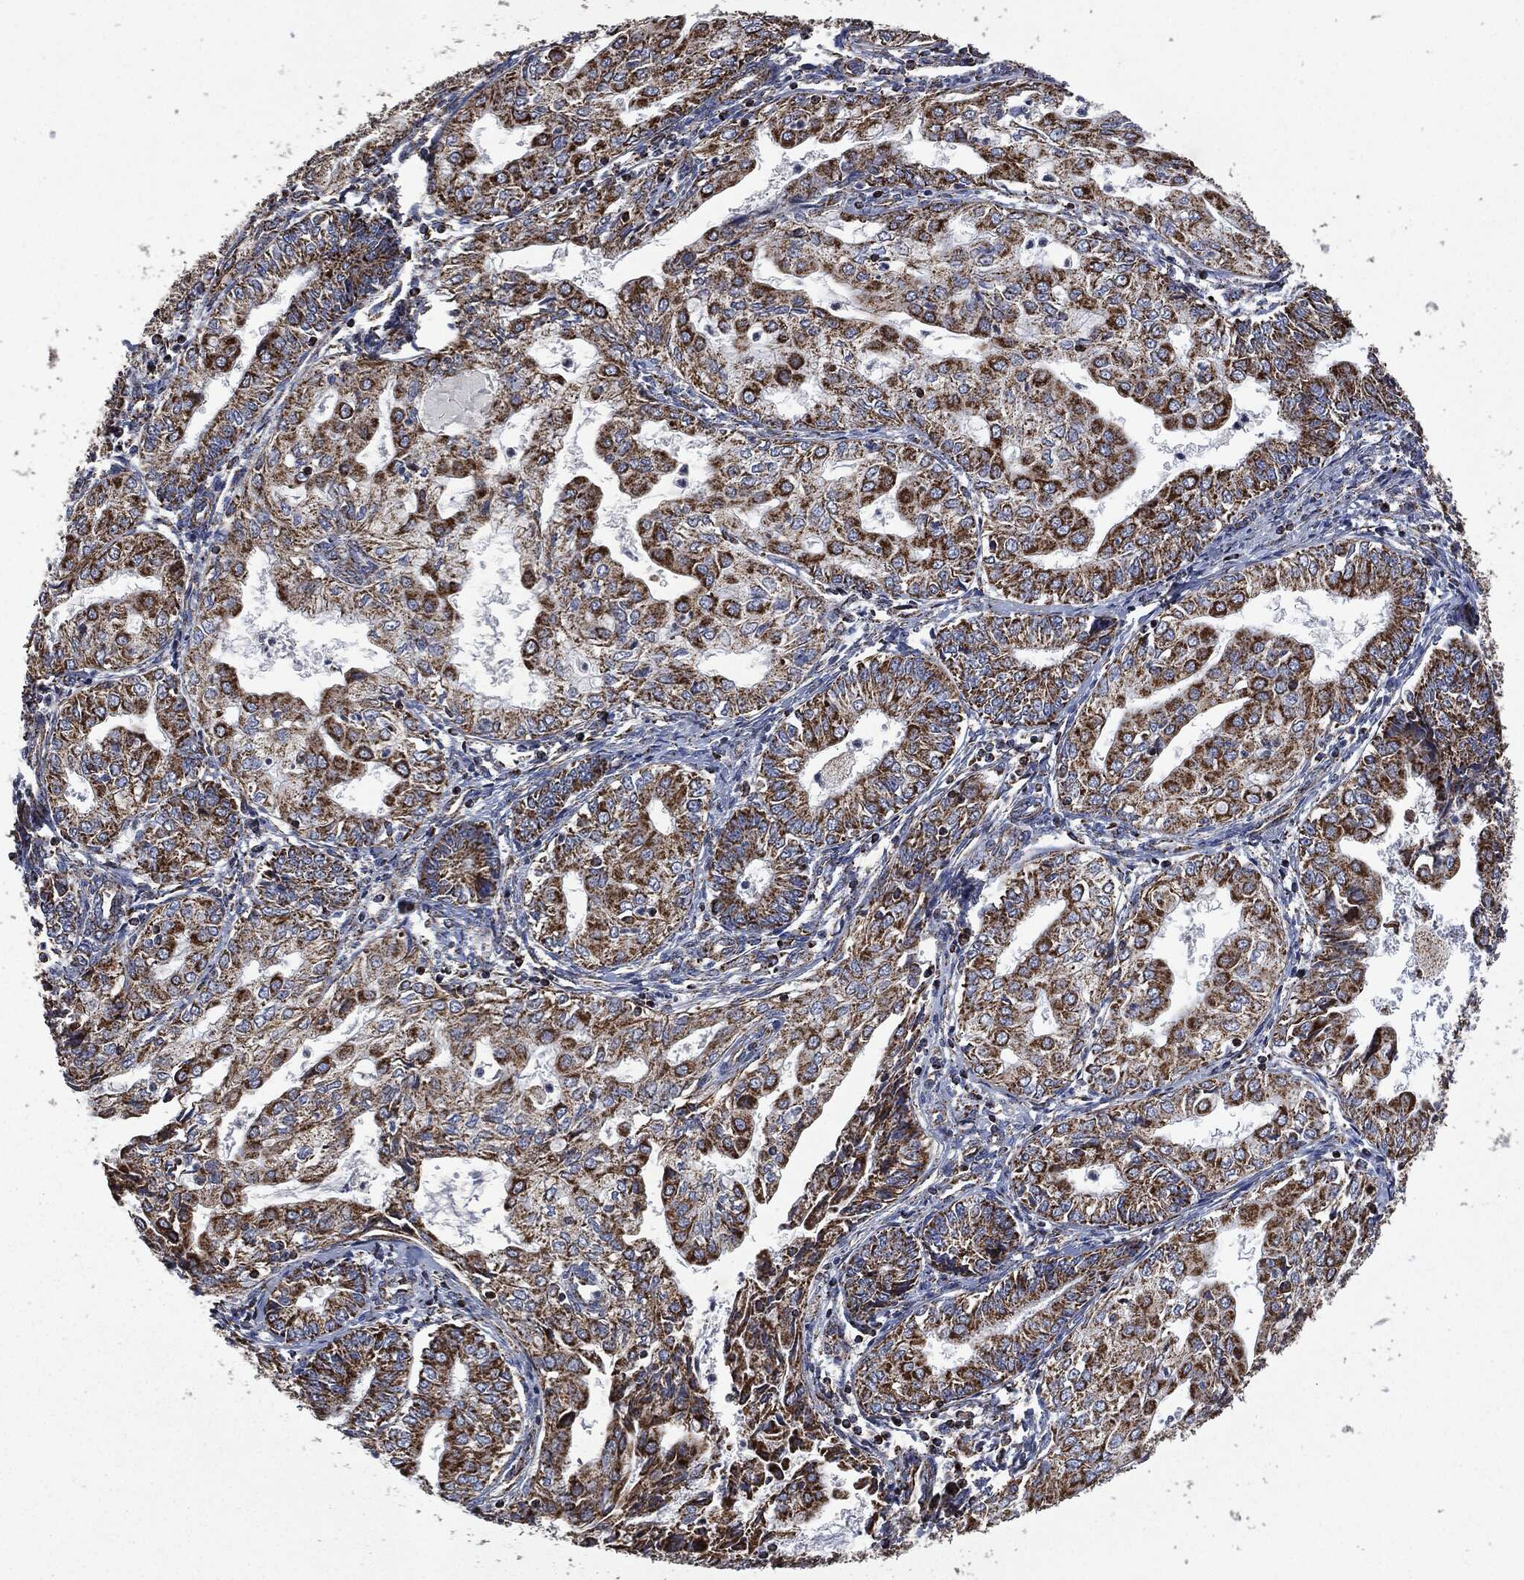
{"staining": {"intensity": "strong", "quantity": ">75%", "location": "cytoplasmic/membranous"}, "tissue": "endometrial cancer", "cell_type": "Tumor cells", "image_type": "cancer", "snomed": [{"axis": "morphology", "description": "Adenocarcinoma, NOS"}, {"axis": "topography", "description": "Endometrium"}], "caption": "This photomicrograph exhibits immunohistochemistry staining of human endometrial cancer (adenocarcinoma), with high strong cytoplasmic/membranous staining in about >75% of tumor cells.", "gene": "RYK", "patient": {"sex": "female", "age": 68}}